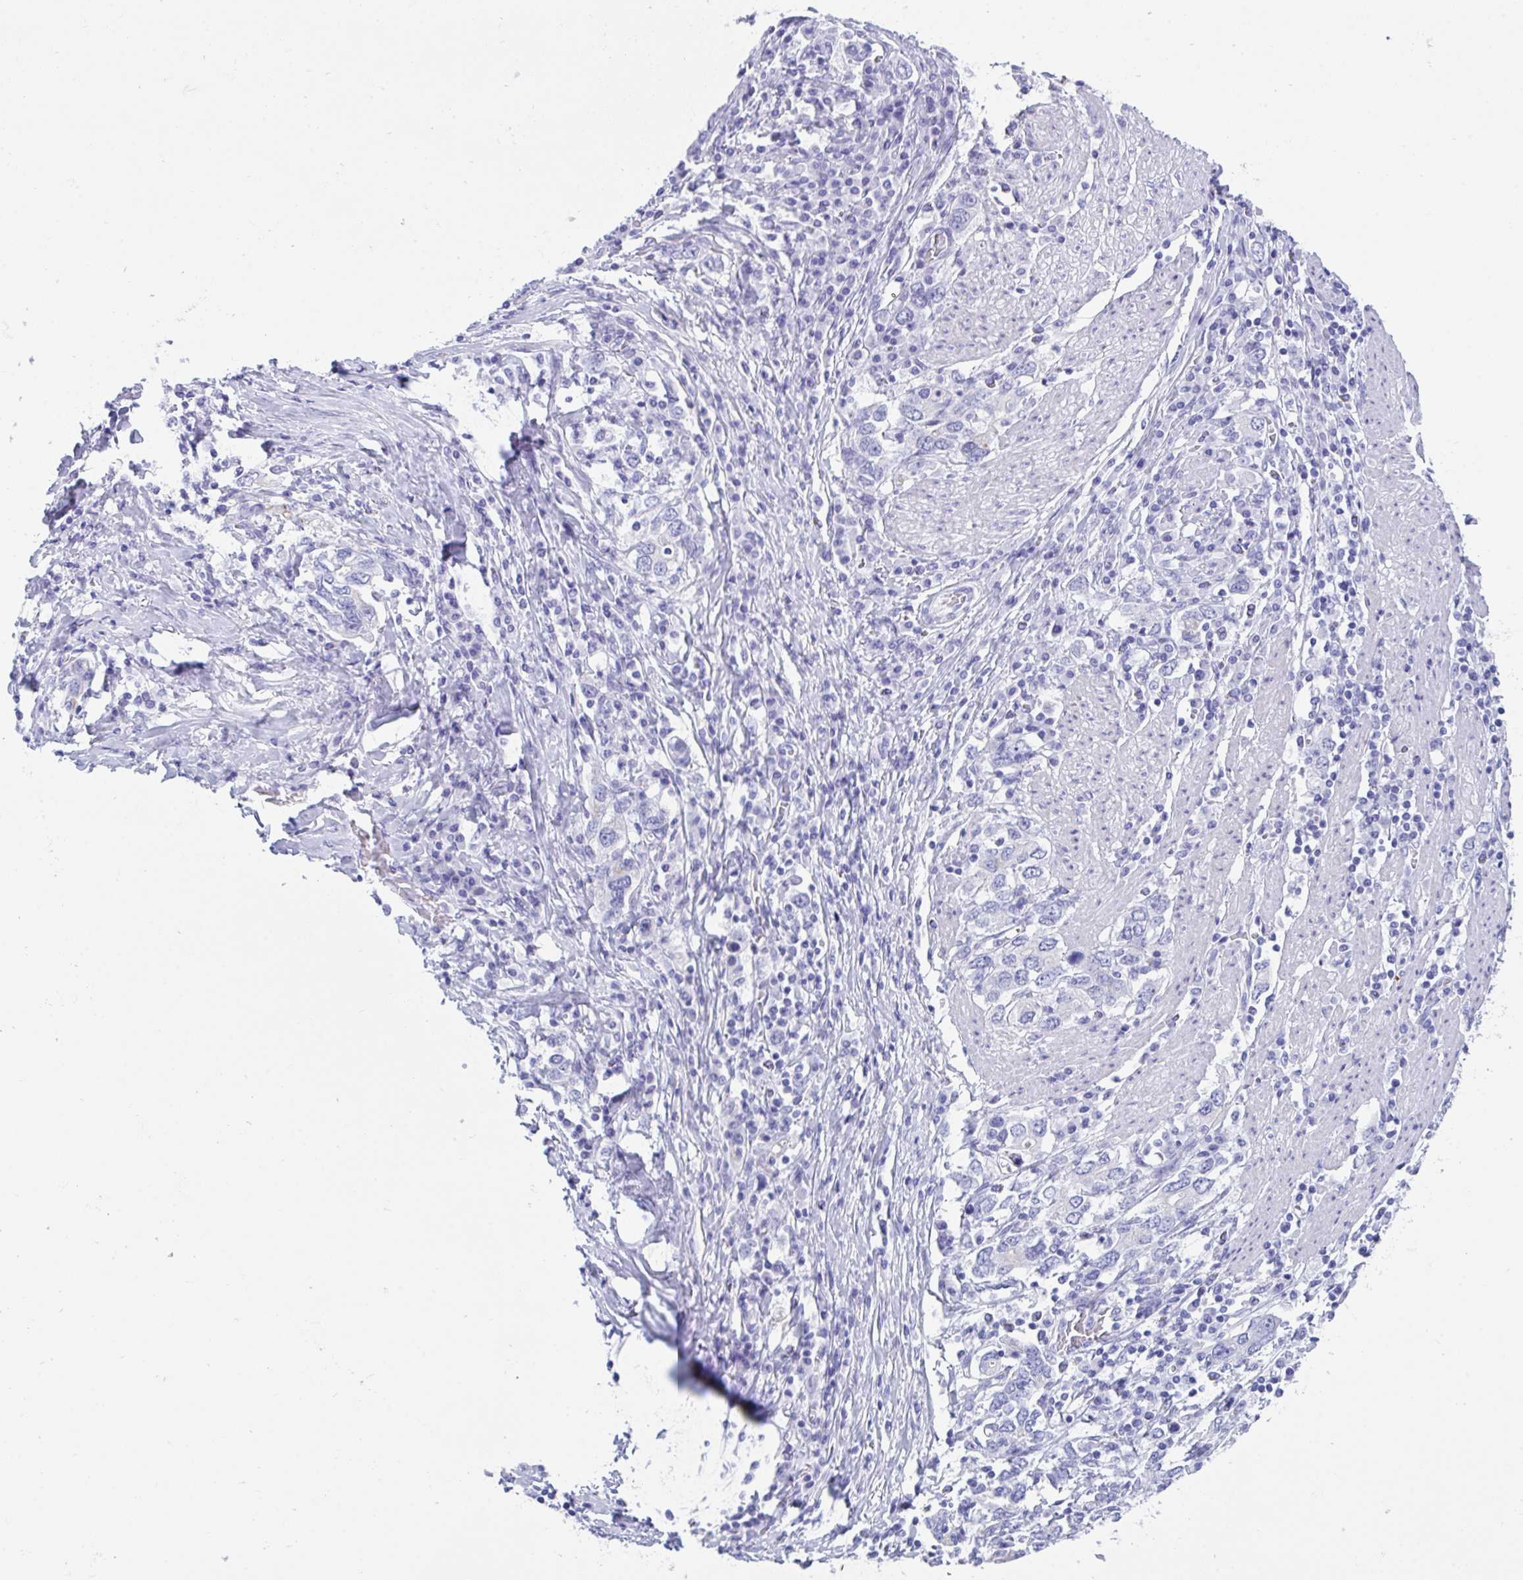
{"staining": {"intensity": "negative", "quantity": "none", "location": "none"}, "tissue": "stomach cancer", "cell_type": "Tumor cells", "image_type": "cancer", "snomed": [{"axis": "morphology", "description": "Adenocarcinoma, NOS"}, {"axis": "topography", "description": "Stomach, upper"}, {"axis": "topography", "description": "Stomach"}], "caption": "This is a histopathology image of immunohistochemistry staining of stomach adenocarcinoma, which shows no staining in tumor cells.", "gene": "TTC30B", "patient": {"sex": "male", "age": 62}}